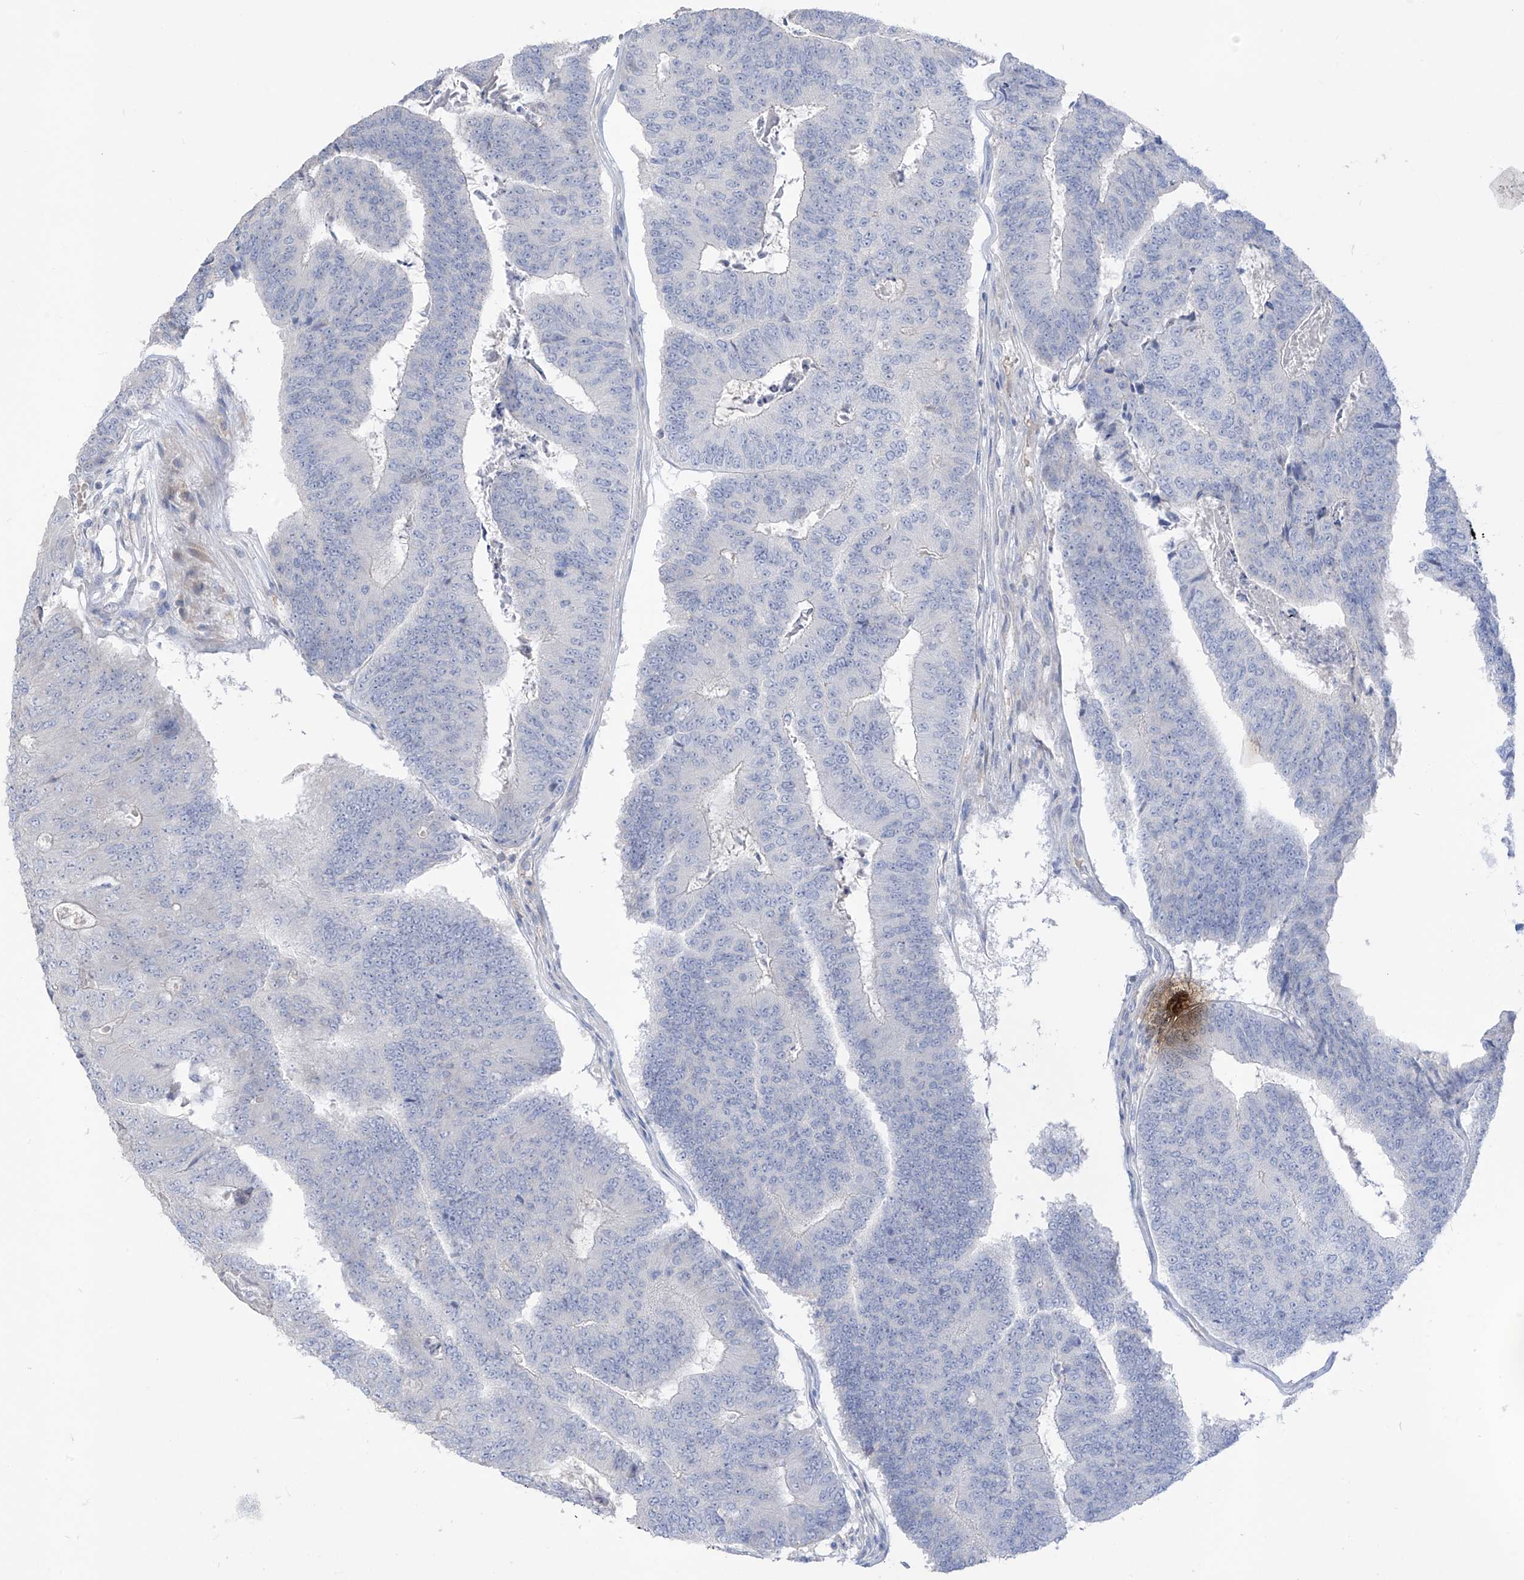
{"staining": {"intensity": "negative", "quantity": "none", "location": "none"}, "tissue": "colorectal cancer", "cell_type": "Tumor cells", "image_type": "cancer", "snomed": [{"axis": "morphology", "description": "Adenocarcinoma, NOS"}, {"axis": "topography", "description": "Colon"}], "caption": "This histopathology image is of colorectal adenocarcinoma stained with immunohistochemistry (IHC) to label a protein in brown with the nuclei are counter-stained blue. There is no expression in tumor cells.", "gene": "ASPRV1", "patient": {"sex": "female", "age": 67}}